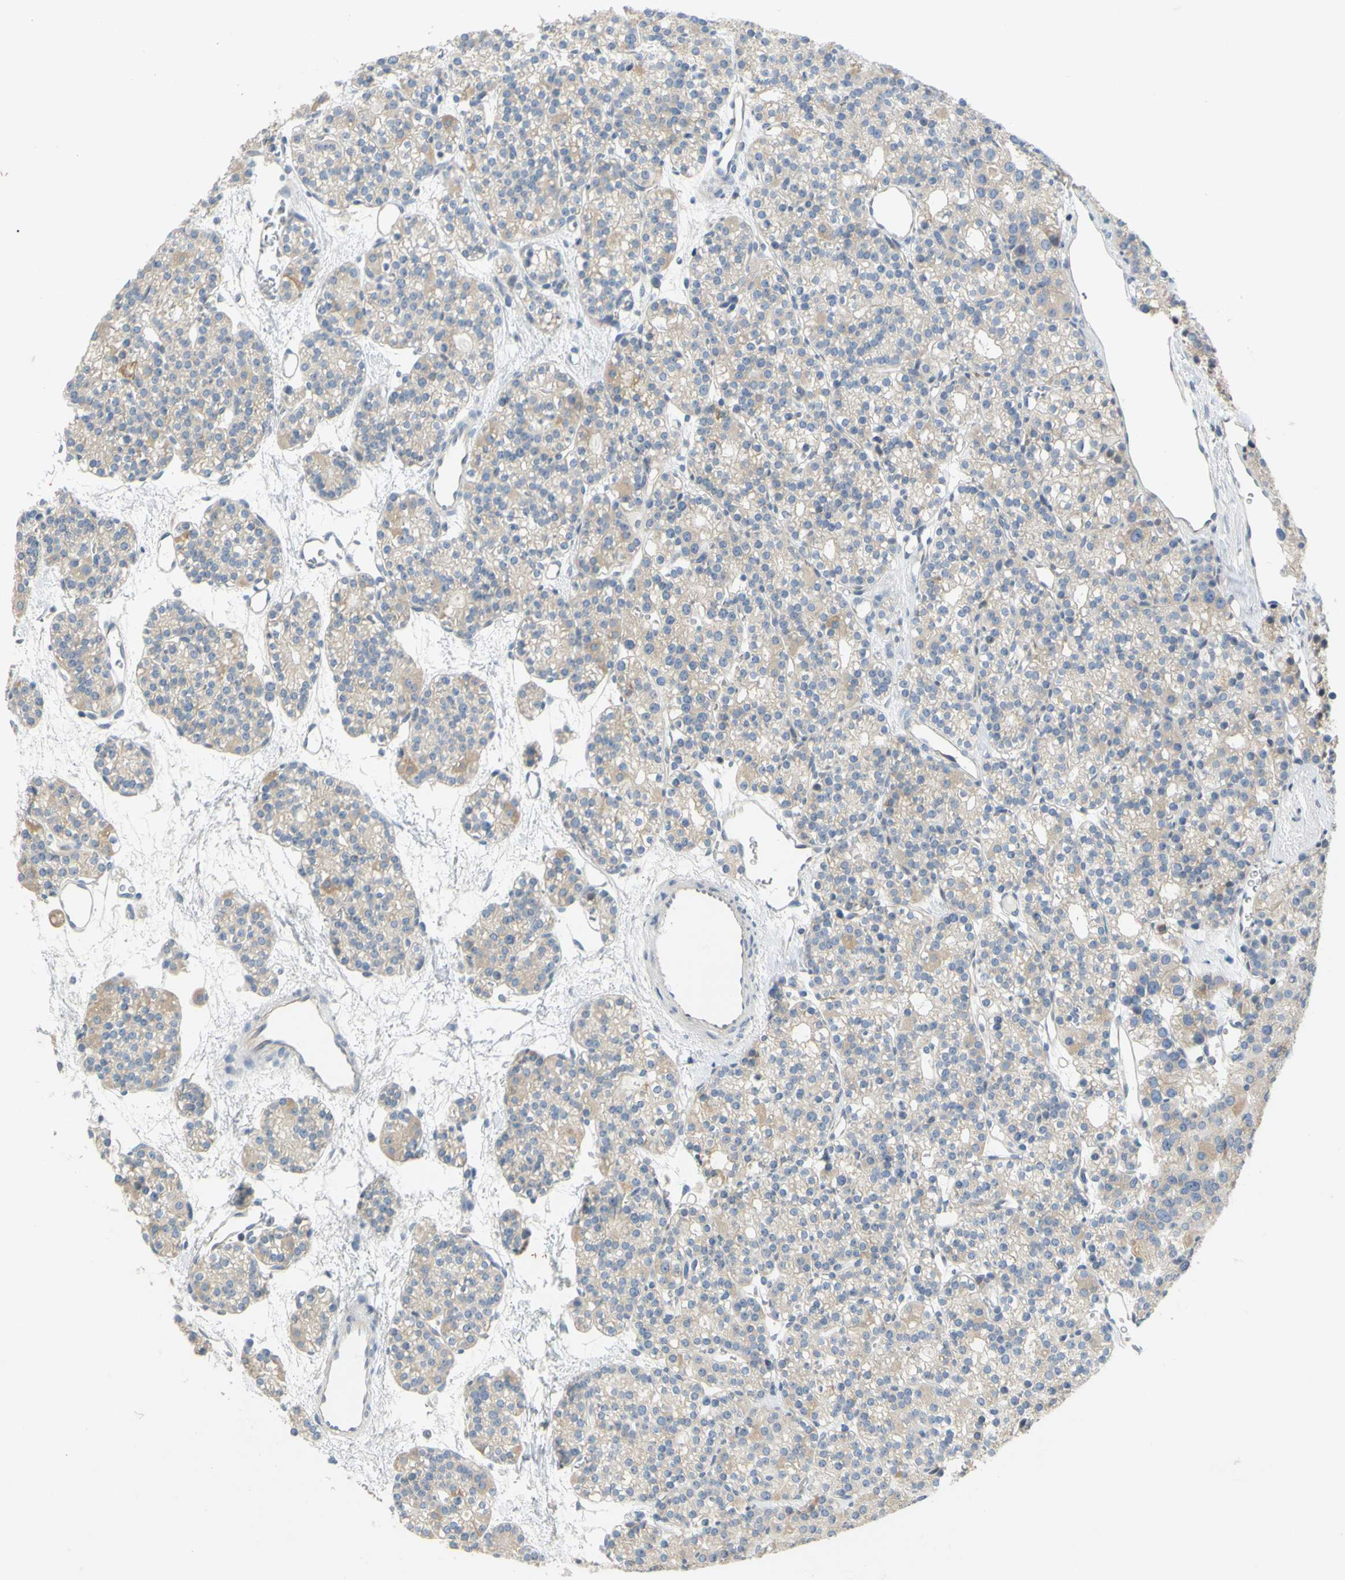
{"staining": {"intensity": "weak", "quantity": ">75%", "location": "cytoplasmic/membranous"}, "tissue": "parathyroid gland", "cell_type": "Glandular cells", "image_type": "normal", "snomed": [{"axis": "morphology", "description": "Normal tissue, NOS"}, {"axis": "topography", "description": "Parathyroid gland"}], "caption": "Protein staining shows weak cytoplasmic/membranous staining in about >75% of glandular cells in benign parathyroid gland. Using DAB (brown) and hematoxylin (blue) stains, captured at high magnification using brightfield microscopy.", "gene": "CCNB2", "patient": {"sex": "female", "age": 64}}